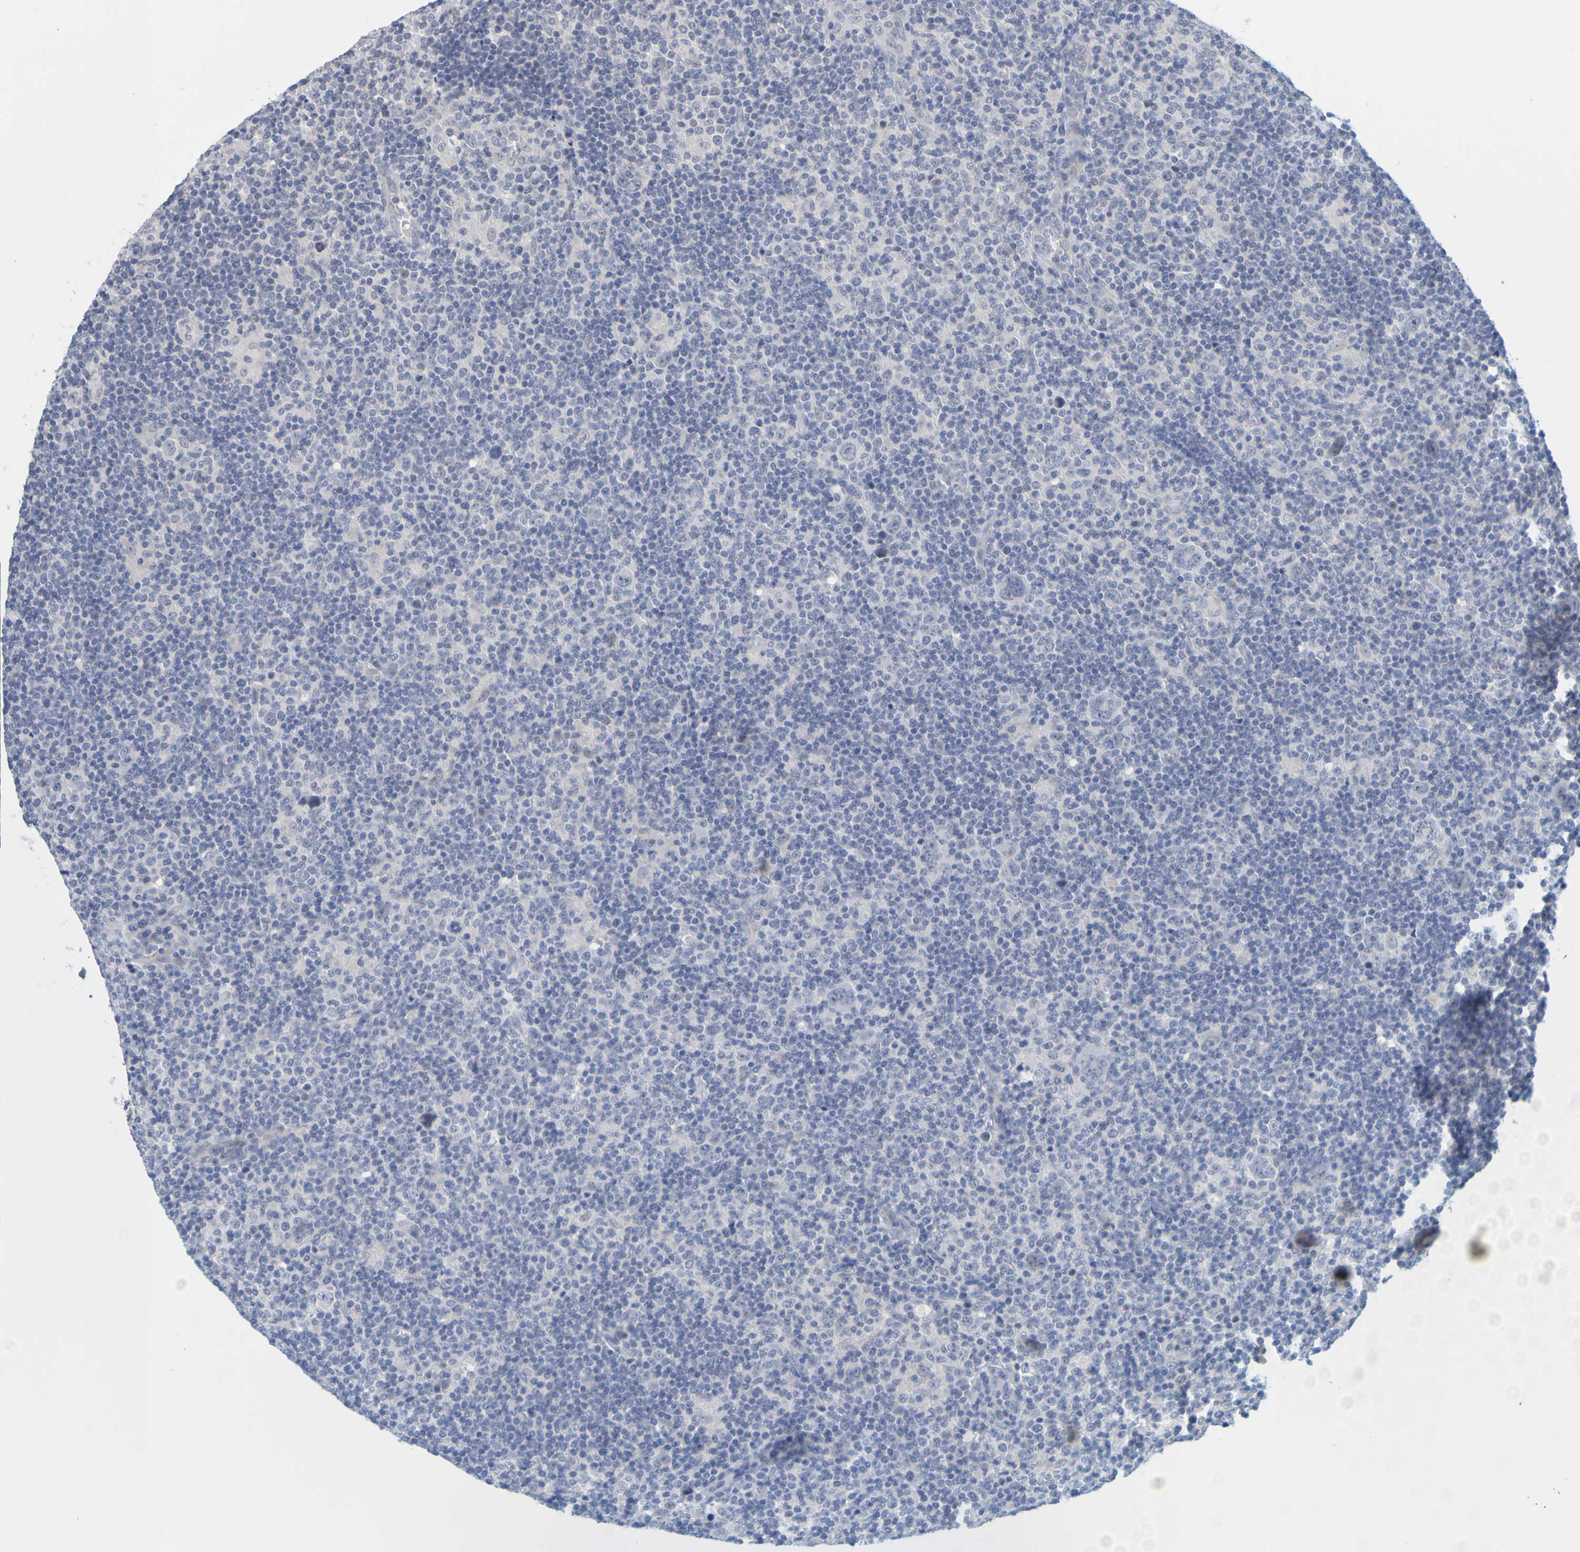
{"staining": {"intensity": "negative", "quantity": "none", "location": "none"}, "tissue": "lymphoma", "cell_type": "Tumor cells", "image_type": "cancer", "snomed": [{"axis": "morphology", "description": "Hodgkin's disease, NOS"}, {"axis": "topography", "description": "Lymph node"}], "caption": "Tumor cells are negative for brown protein staining in Hodgkin's disease.", "gene": "ENDOU", "patient": {"sex": "female", "age": 57}}